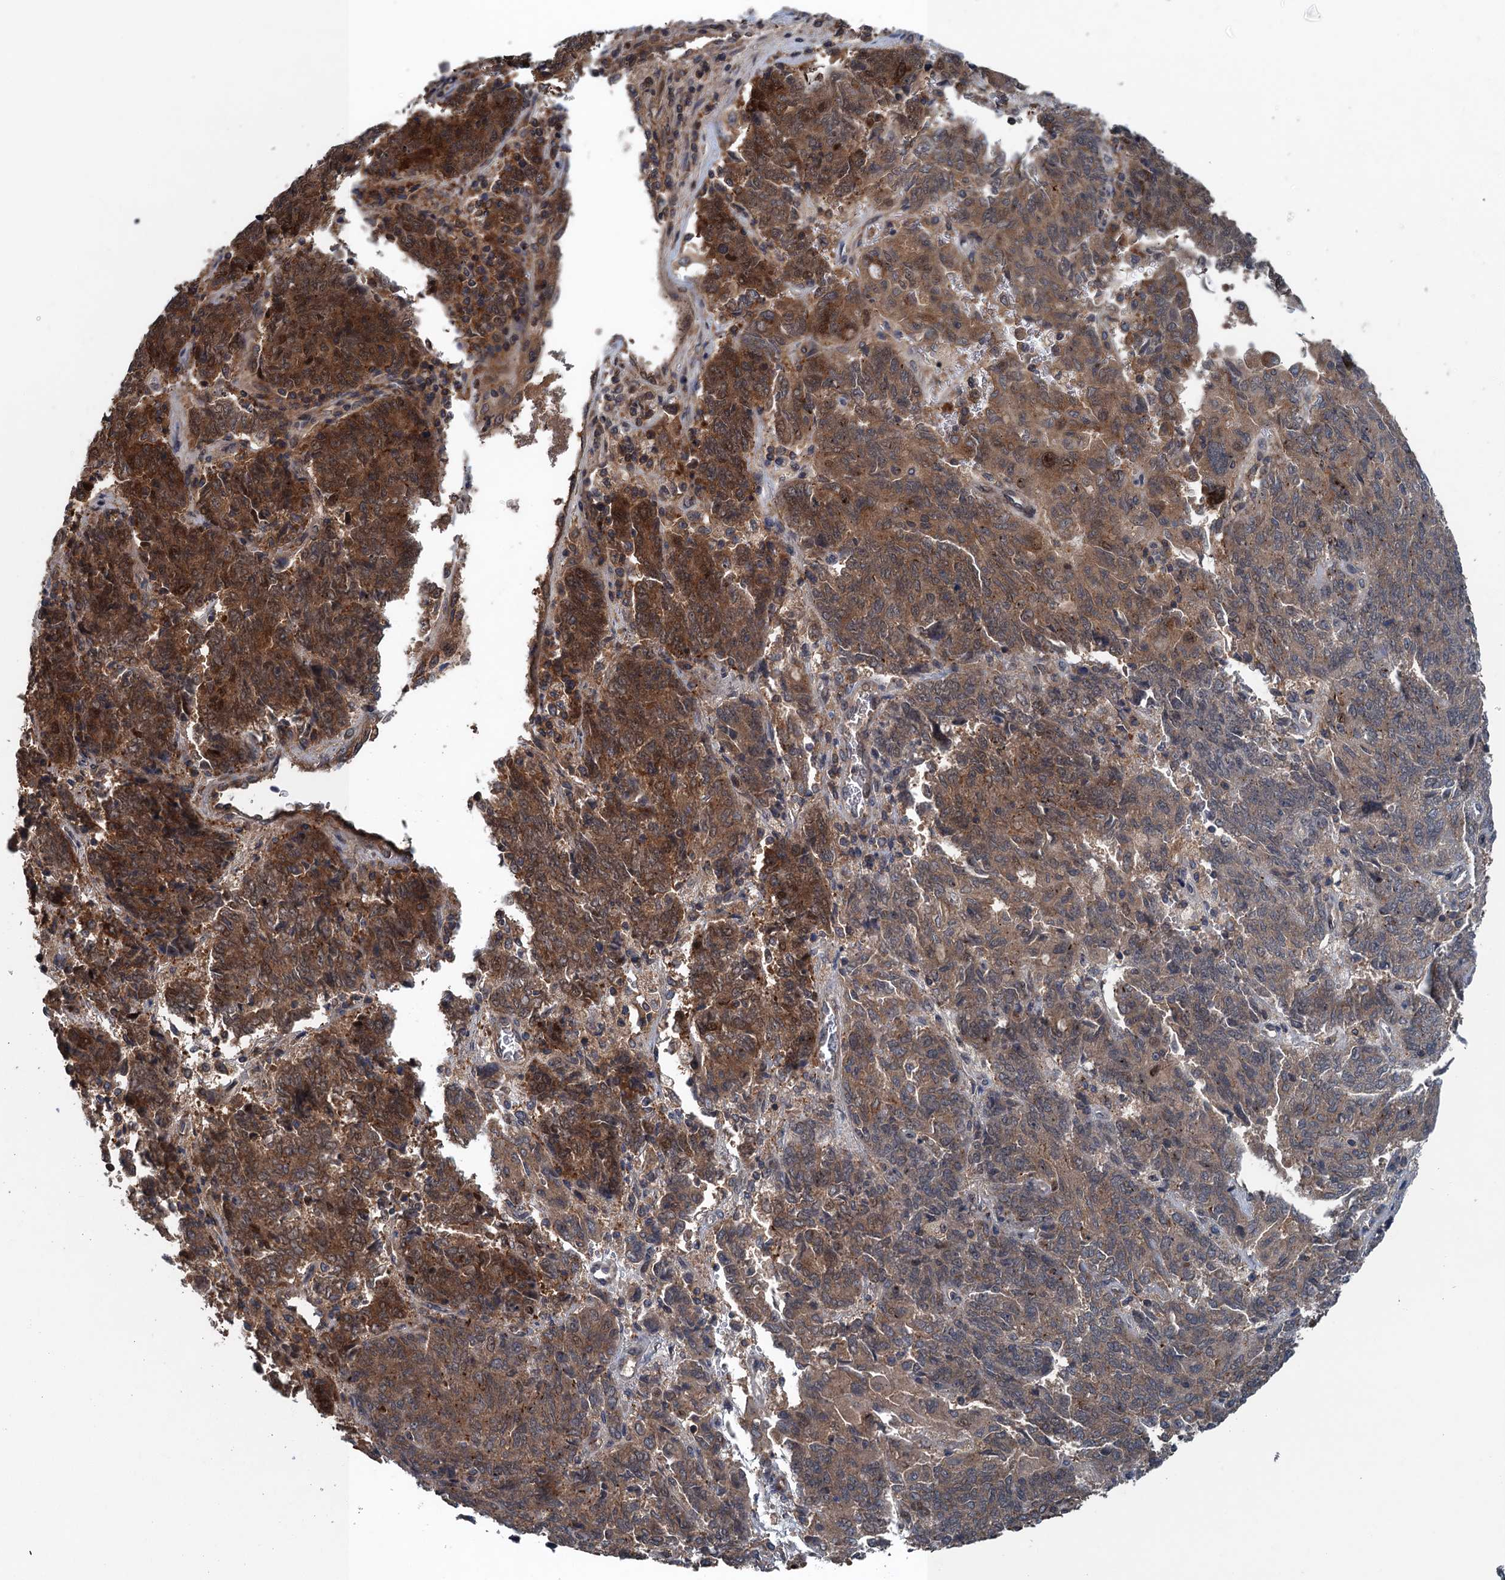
{"staining": {"intensity": "moderate", "quantity": ">75%", "location": "cytoplasmic/membranous"}, "tissue": "endometrial cancer", "cell_type": "Tumor cells", "image_type": "cancer", "snomed": [{"axis": "morphology", "description": "Adenocarcinoma, NOS"}, {"axis": "topography", "description": "Endometrium"}], "caption": "The micrograph exhibits a brown stain indicating the presence of a protein in the cytoplasmic/membranous of tumor cells in adenocarcinoma (endometrial). Immunohistochemistry stains the protein of interest in brown and the nuclei are stained blue.", "gene": "RNF165", "patient": {"sex": "female", "age": 80}}